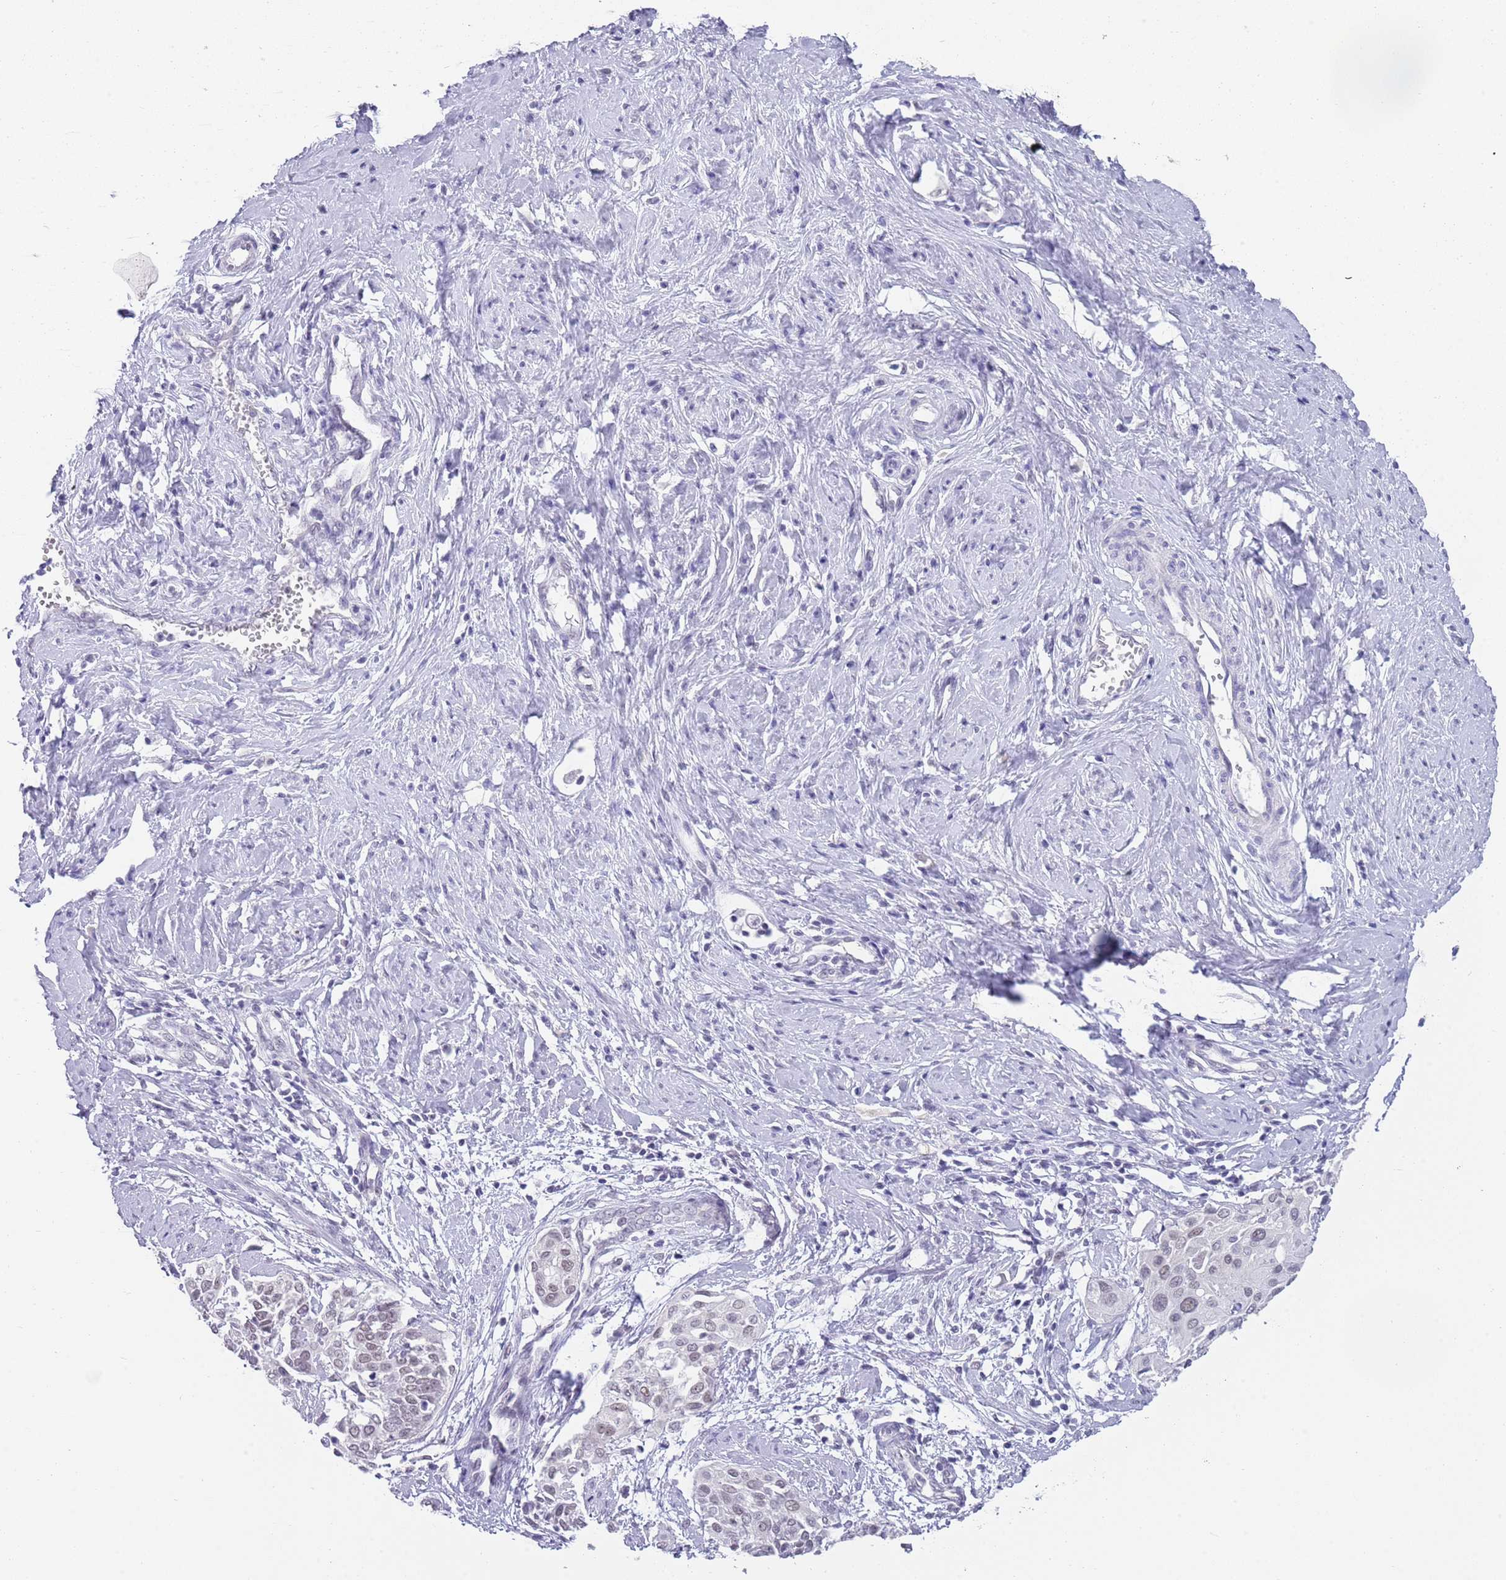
{"staining": {"intensity": "weak", "quantity": "<25%", "location": "nuclear"}, "tissue": "cervical cancer", "cell_type": "Tumor cells", "image_type": "cancer", "snomed": [{"axis": "morphology", "description": "Squamous cell carcinoma, NOS"}, {"axis": "topography", "description": "Cervix"}], "caption": "Photomicrograph shows no protein staining in tumor cells of cervical squamous cell carcinoma tissue. (Brightfield microscopy of DAB IHC at high magnification).", "gene": "SEPHS2", "patient": {"sex": "female", "age": 44}}